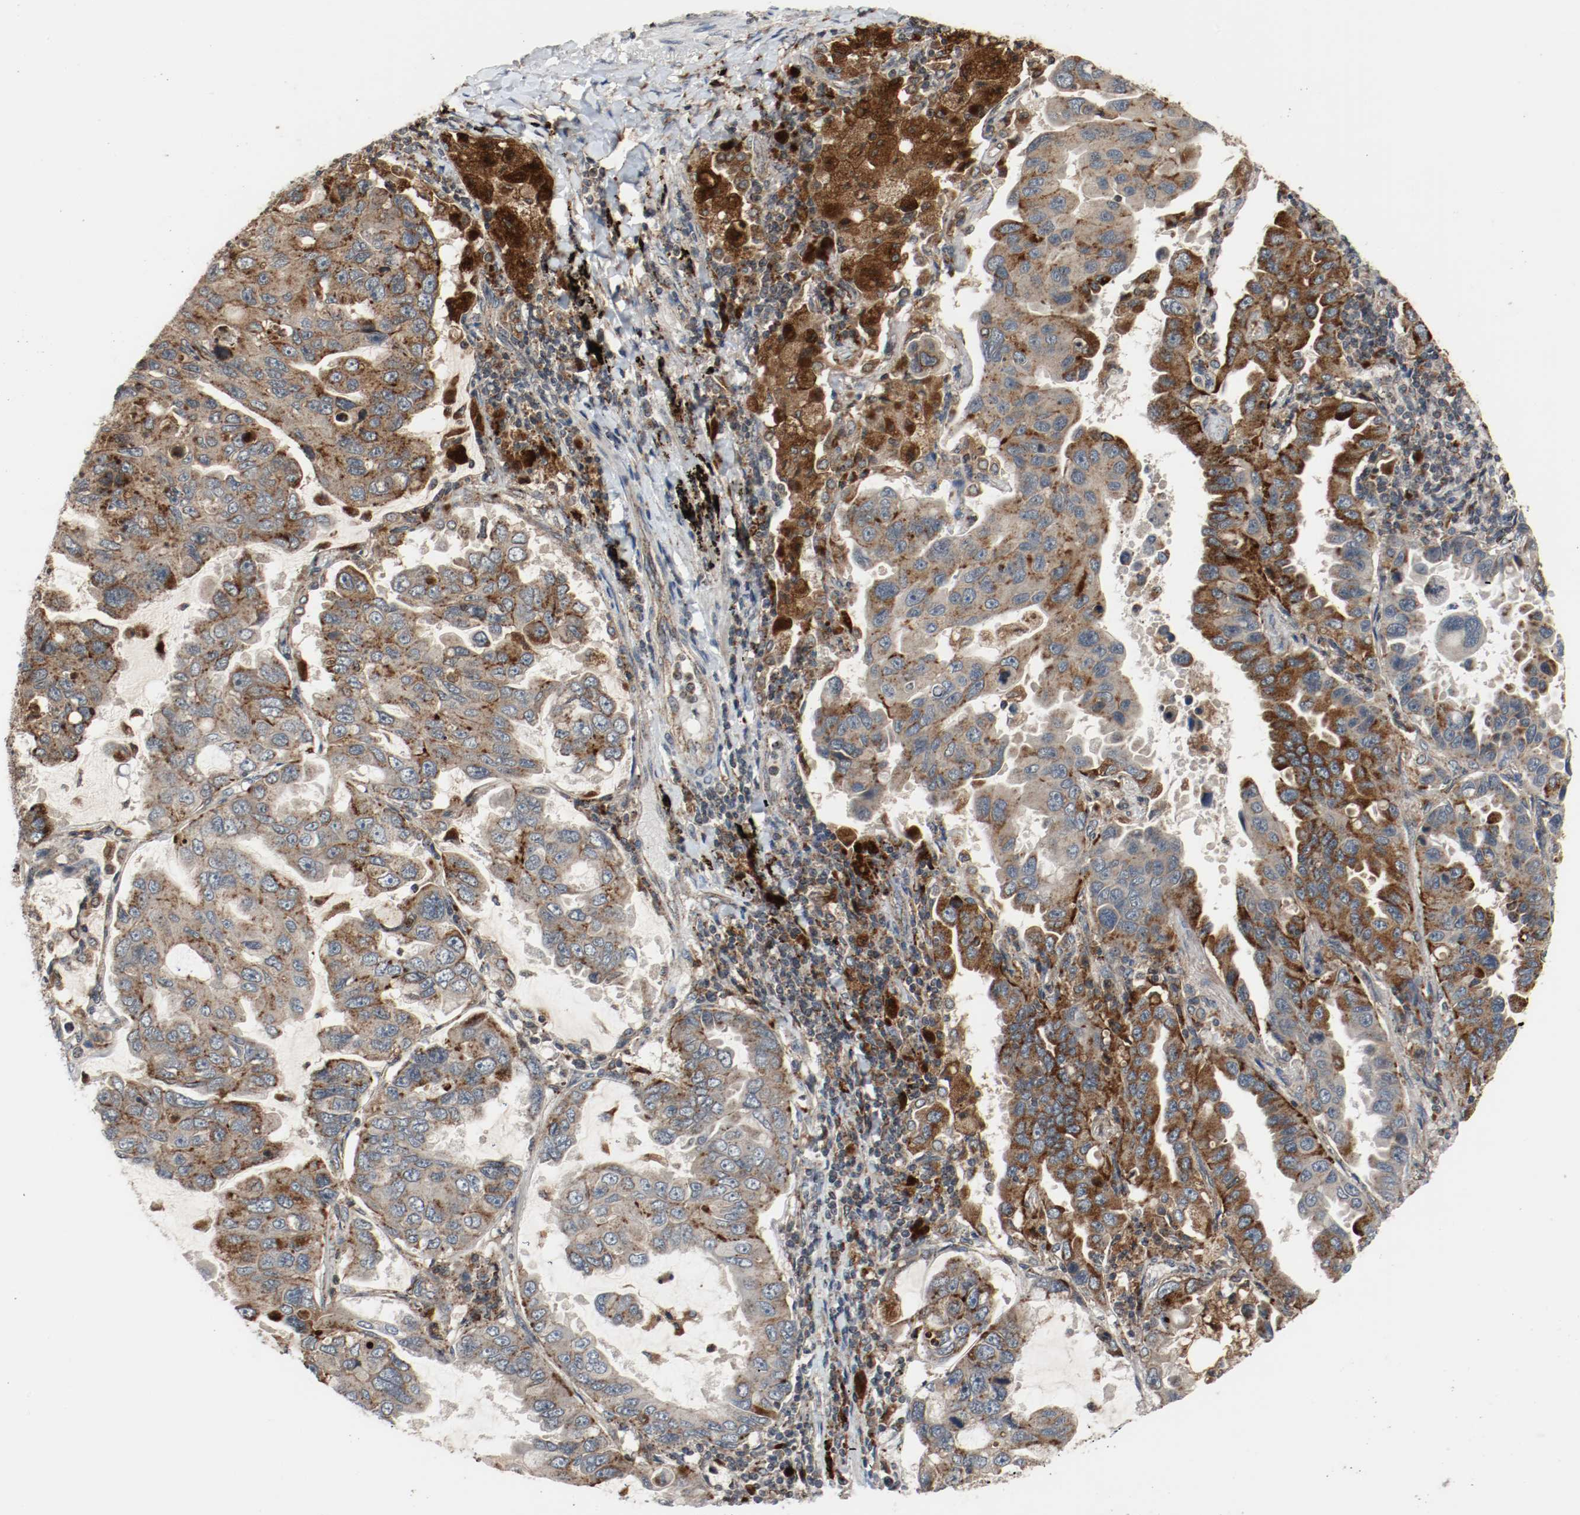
{"staining": {"intensity": "strong", "quantity": ">75%", "location": "cytoplasmic/membranous"}, "tissue": "lung cancer", "cell_type": "Tumor cells", "image_type": "cancer", "snomed": [{"axis": "morphology", "description": "Adenocarcinoma, NOS"}, {"axis": "topography", "description": "Lung"}], "caption": "An IHC micrograph of tumor tissue is shown. Protein staining in brown labels strong cytoplasmic/membranous positivity in adenocarcinoma (lung) within tumor cells.", "gene": "LAMP2", "patient": {"sex": "male", "age": 64}}